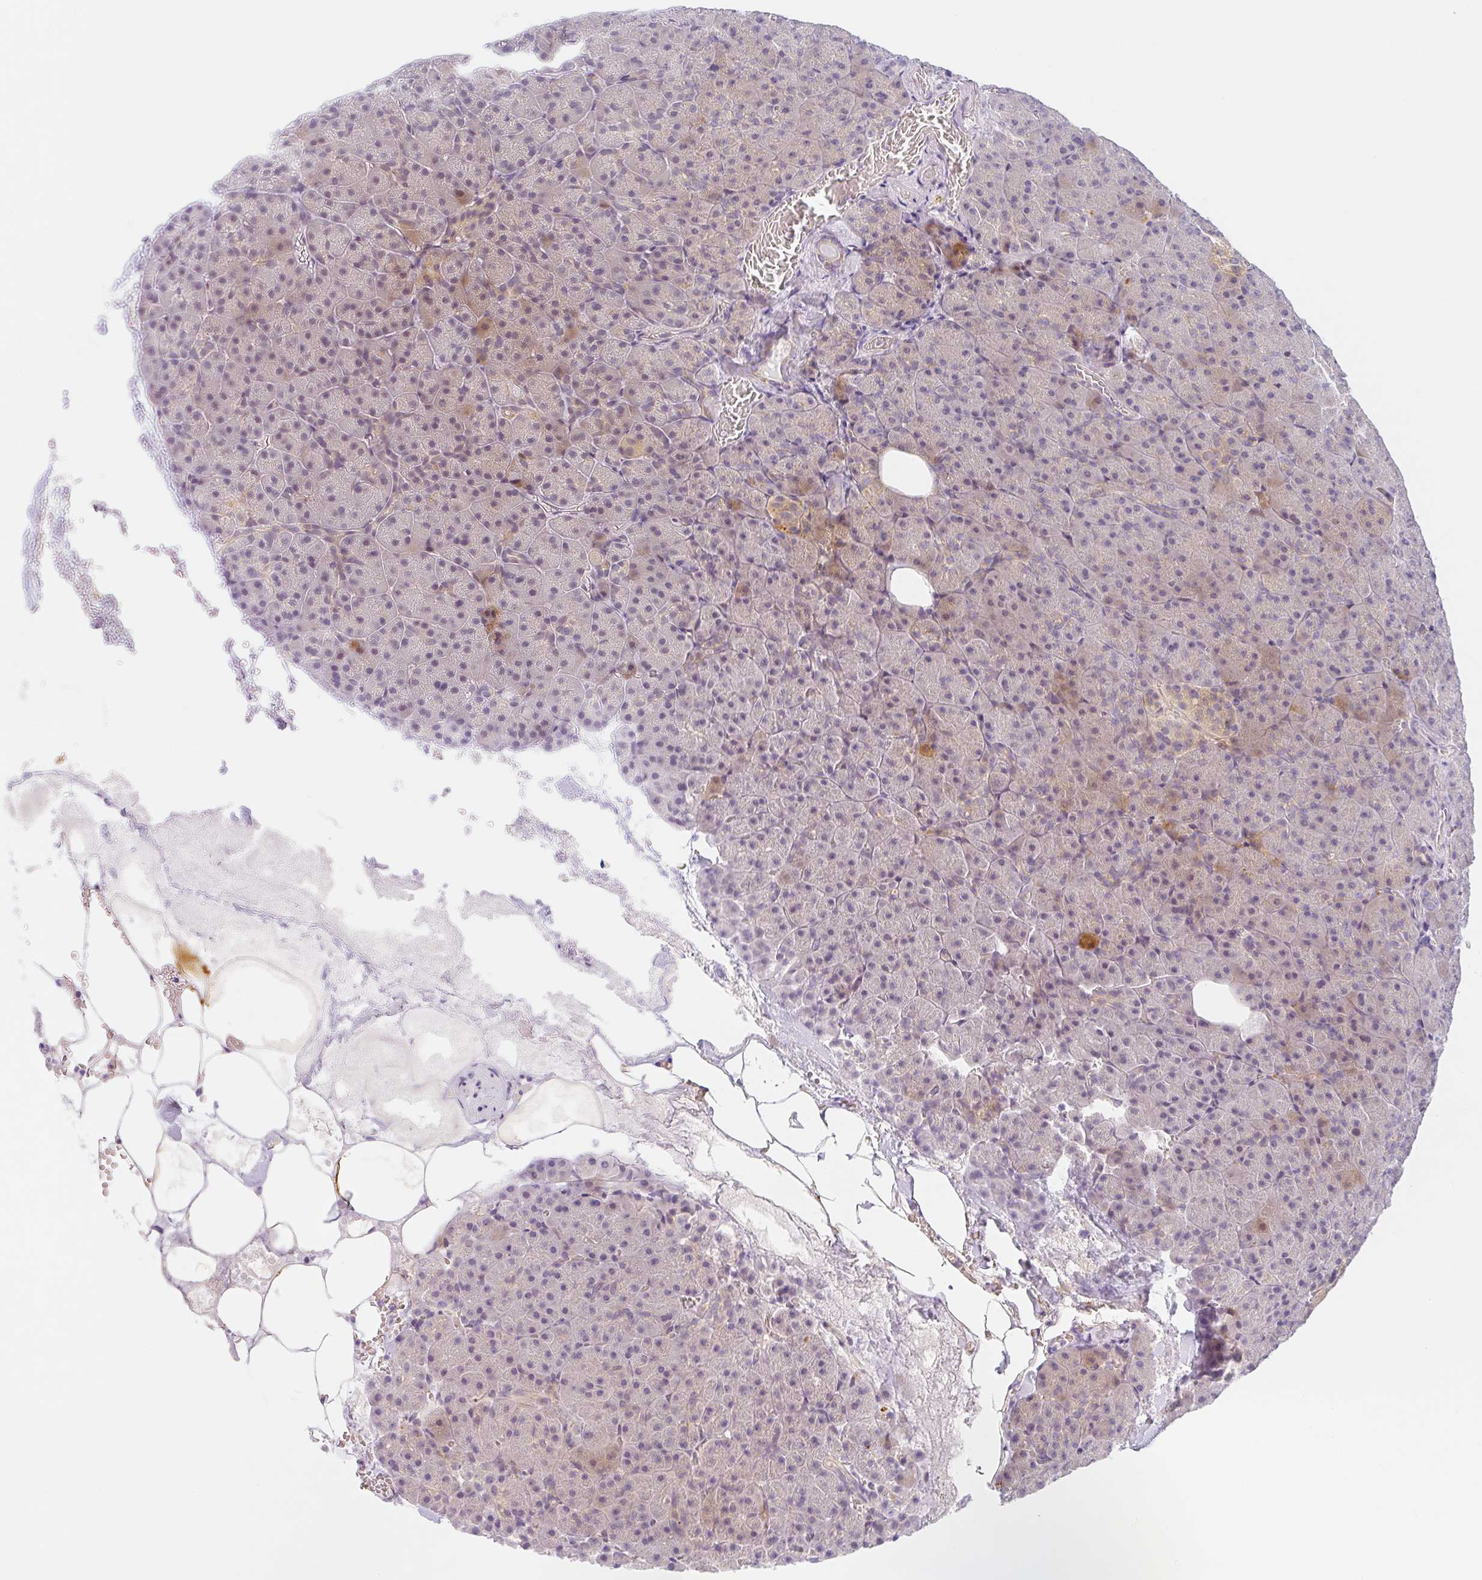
{"staining": {"intensity": "weak", "quantity": "<25%", "location": "nuclear"}, "tissue": "pancreas", "cell_type": "Exocrine glandular cells", "image_type": "normal", "snomed": [{"axis": "morphology", "description": "Normal tissue, NOS"}, {"axis": "topography", "description": "Pancreas"}], "caption": "The micrograph reveals no significant staining in exocrine glandular cells of pancreas. (Immunohistochemistry, brightfield microscopy, high magnification).", "gene": "TMEM86A", "patient": {"sex": "female", "age": 74}}